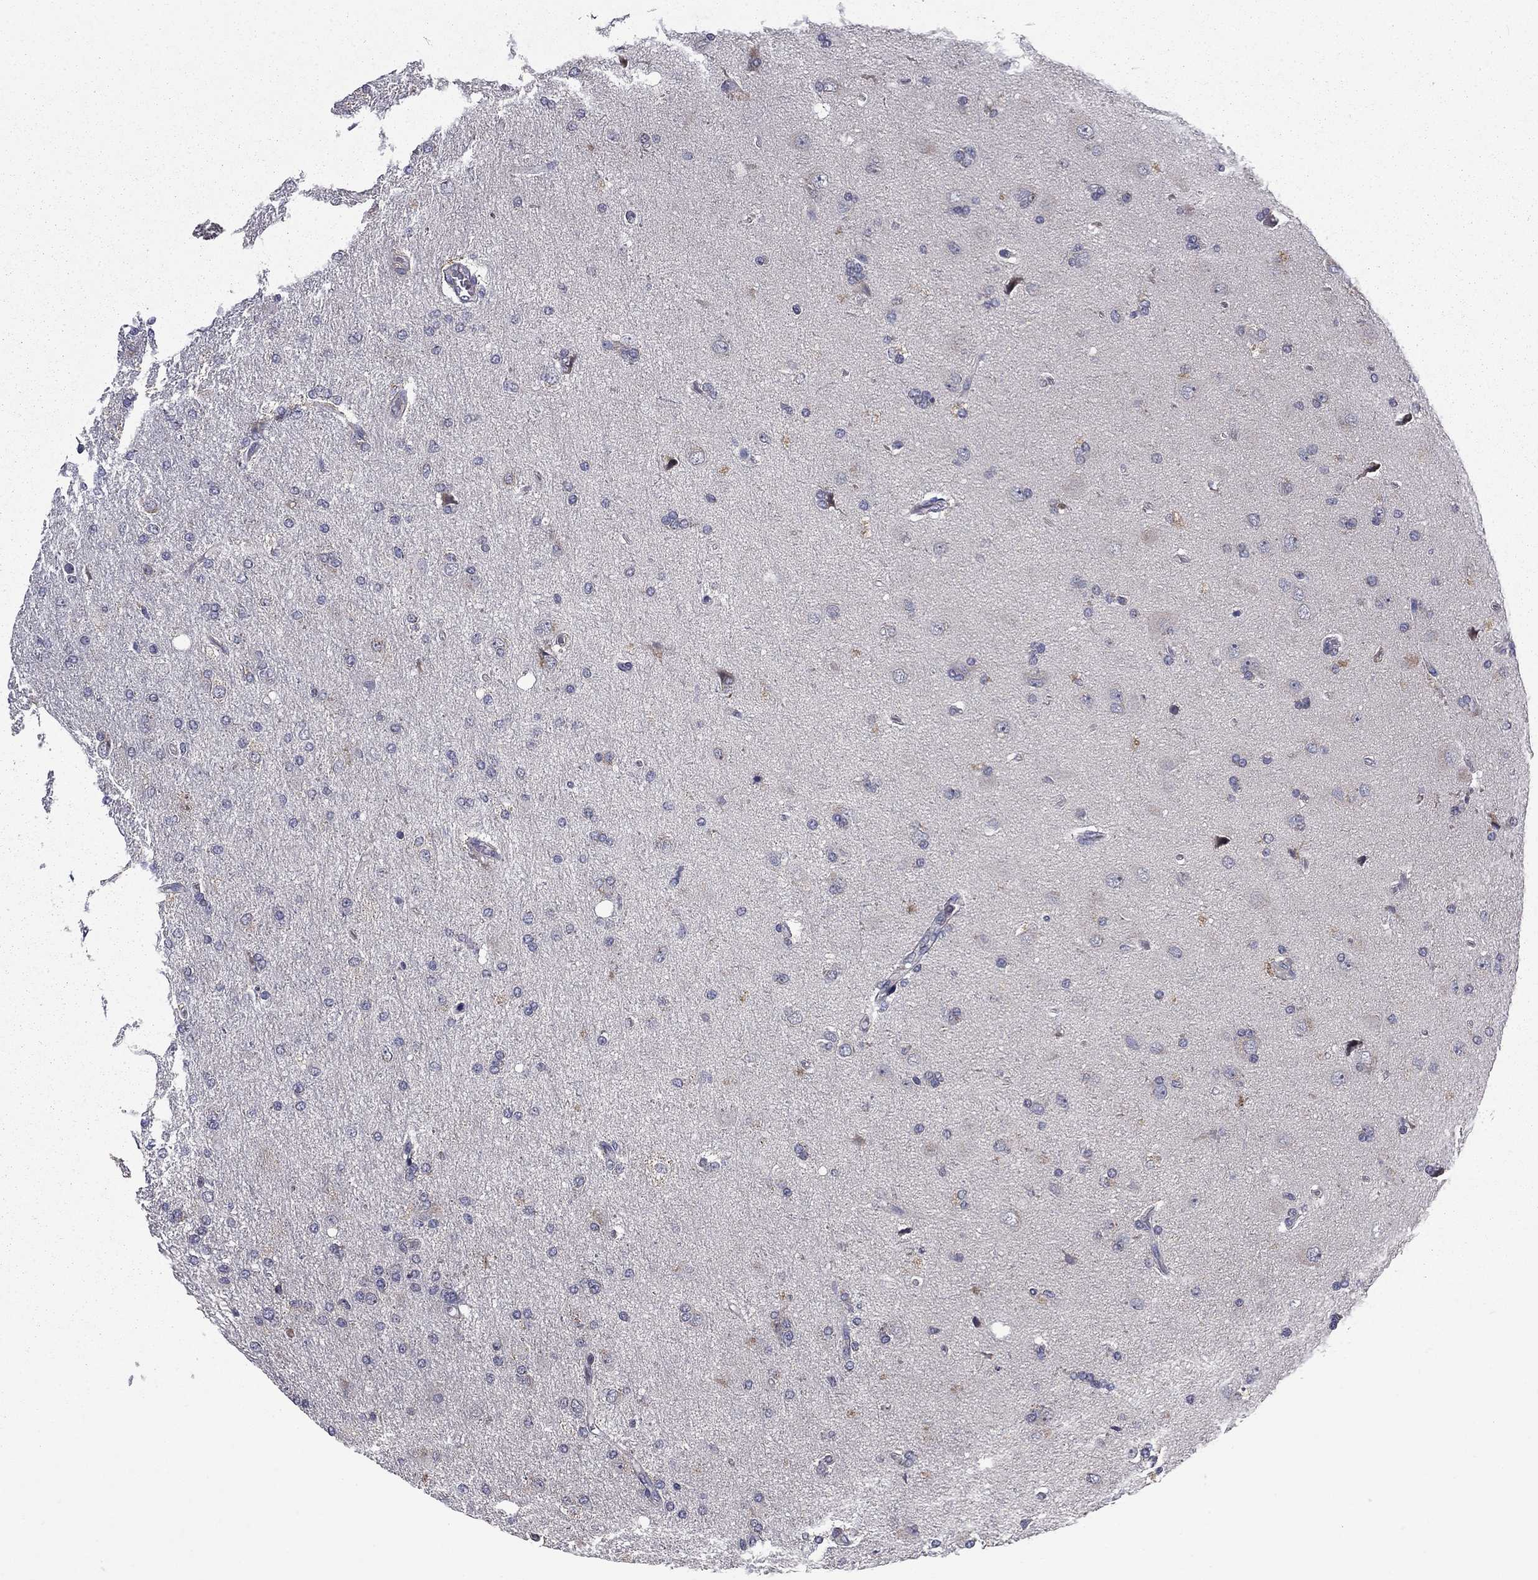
{"staining": {"intensity": "negative", "quantity": "none", "location": "none"}, "tissue": "glioma", "cell_type": "Tumor cells", "image_type": "cancer", "snomed": [{"axis": "morphology", "description": "Glioma, malignant, High grade"}, {"axis": "topography", "description": "Cerebral cortex"}], "caption": "High power microscopy photomicrograph of an immunohistochemistry (IHC) histopathology image of high-grade glioma (malignant), revealing no significant staining in tumor cells.", "gene": "CEACAM7", "patient": {"sex": "male", "age": 70}}